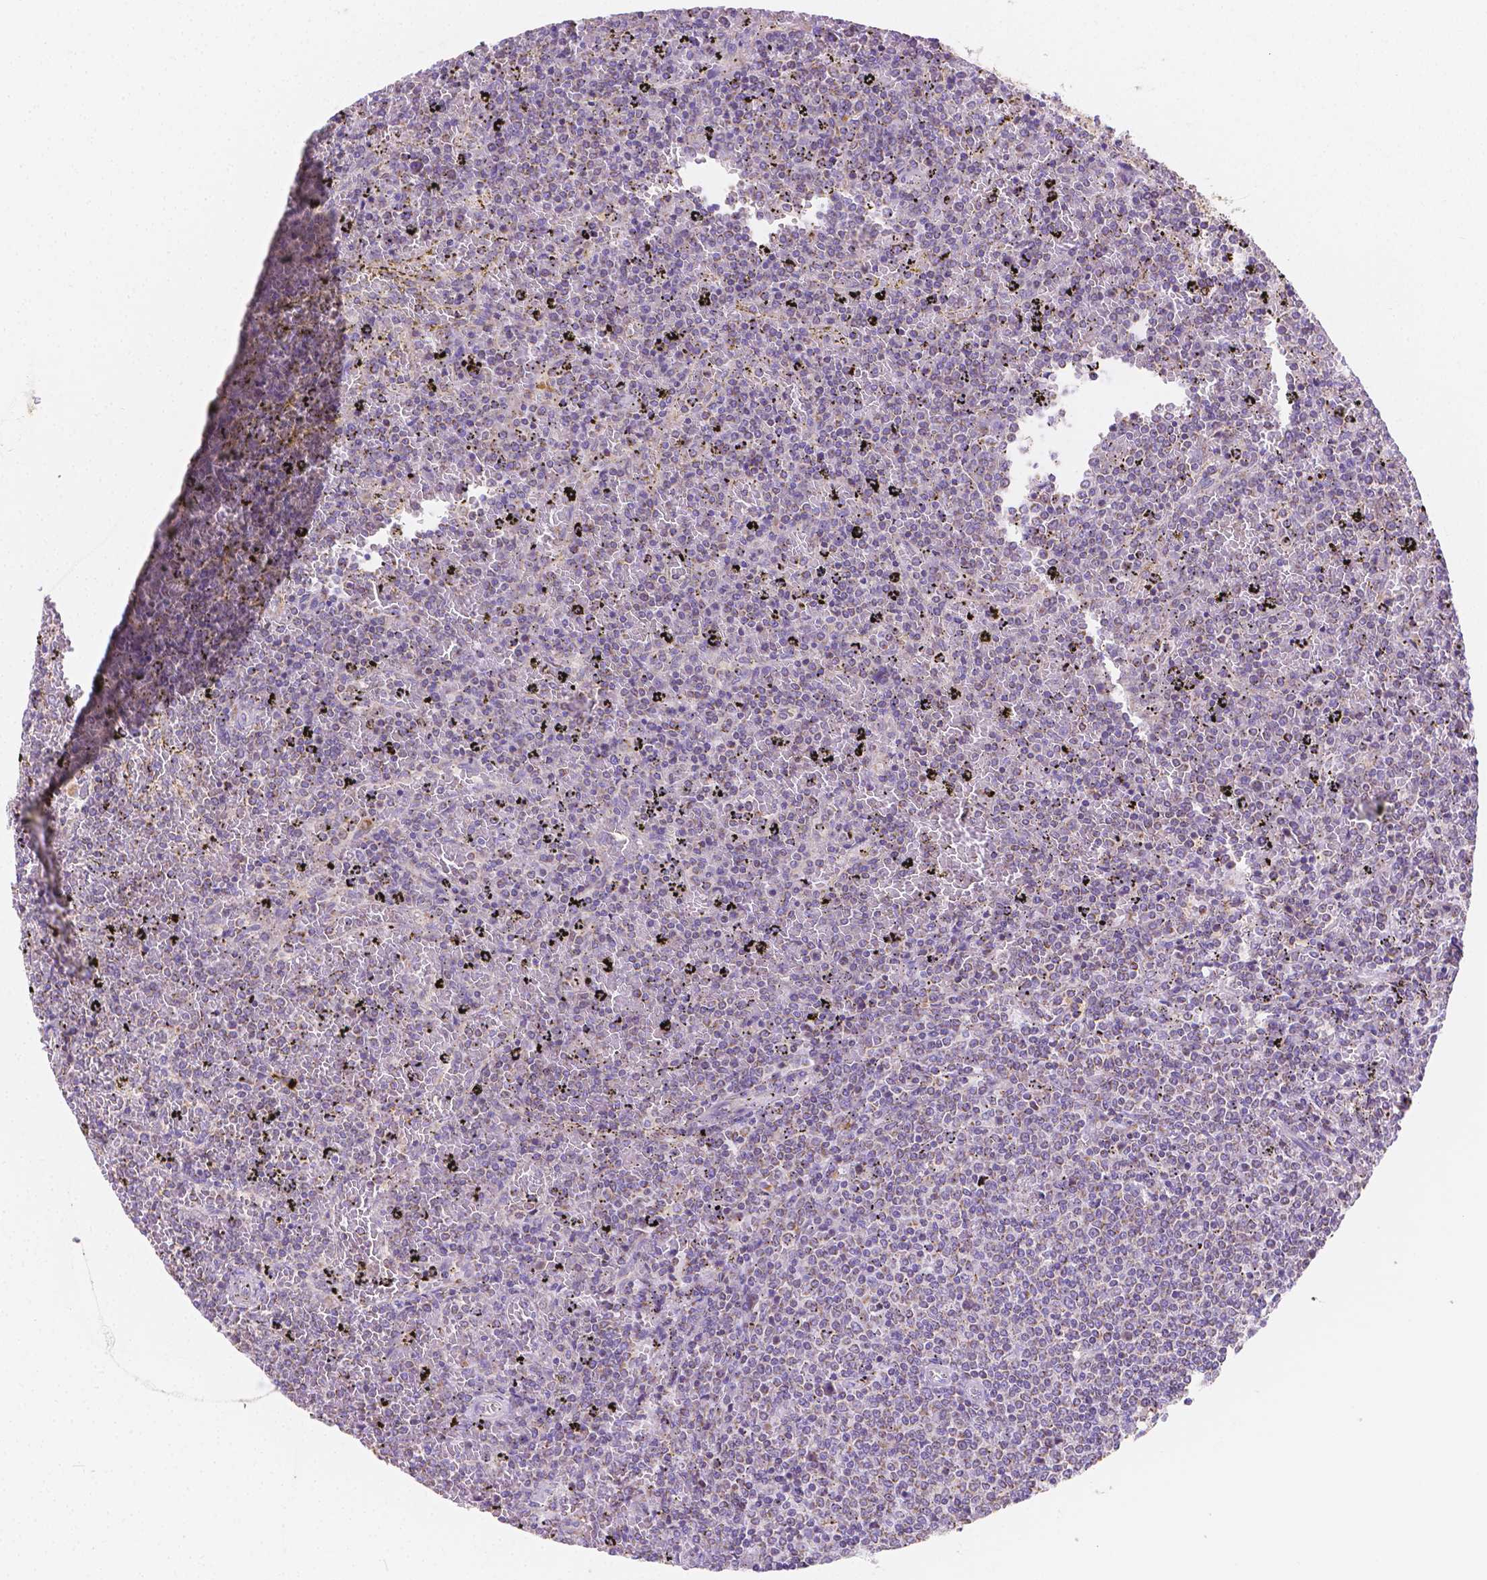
{"staining": {"intensity": "negative", "quantity": "none", "location": "none"}, "tissue": "lymphoma", "cell_type": "Tumor cells", "image_type": "cancer", "snomed": [{"axis": "morphology", "description": "Malignant lymphoma, non-Hodgkin's type, Low grade"}, {"axis": "topography", "description": "Spleen"}], "caption": "An immunohistochemistry (IHC) histopathology image of low-grade malignant lymphoma, non-Hodgkin's type is shown. There is no staining in tumor cells of low-grade malignant lymphoma, non-Hodgkin's type. The staining is performed using DAB brown chromogen with nuclei counter-stained in using hematoxylin.", "gene": "SGTB", "patient": {"sex": "female", "age": 77}}